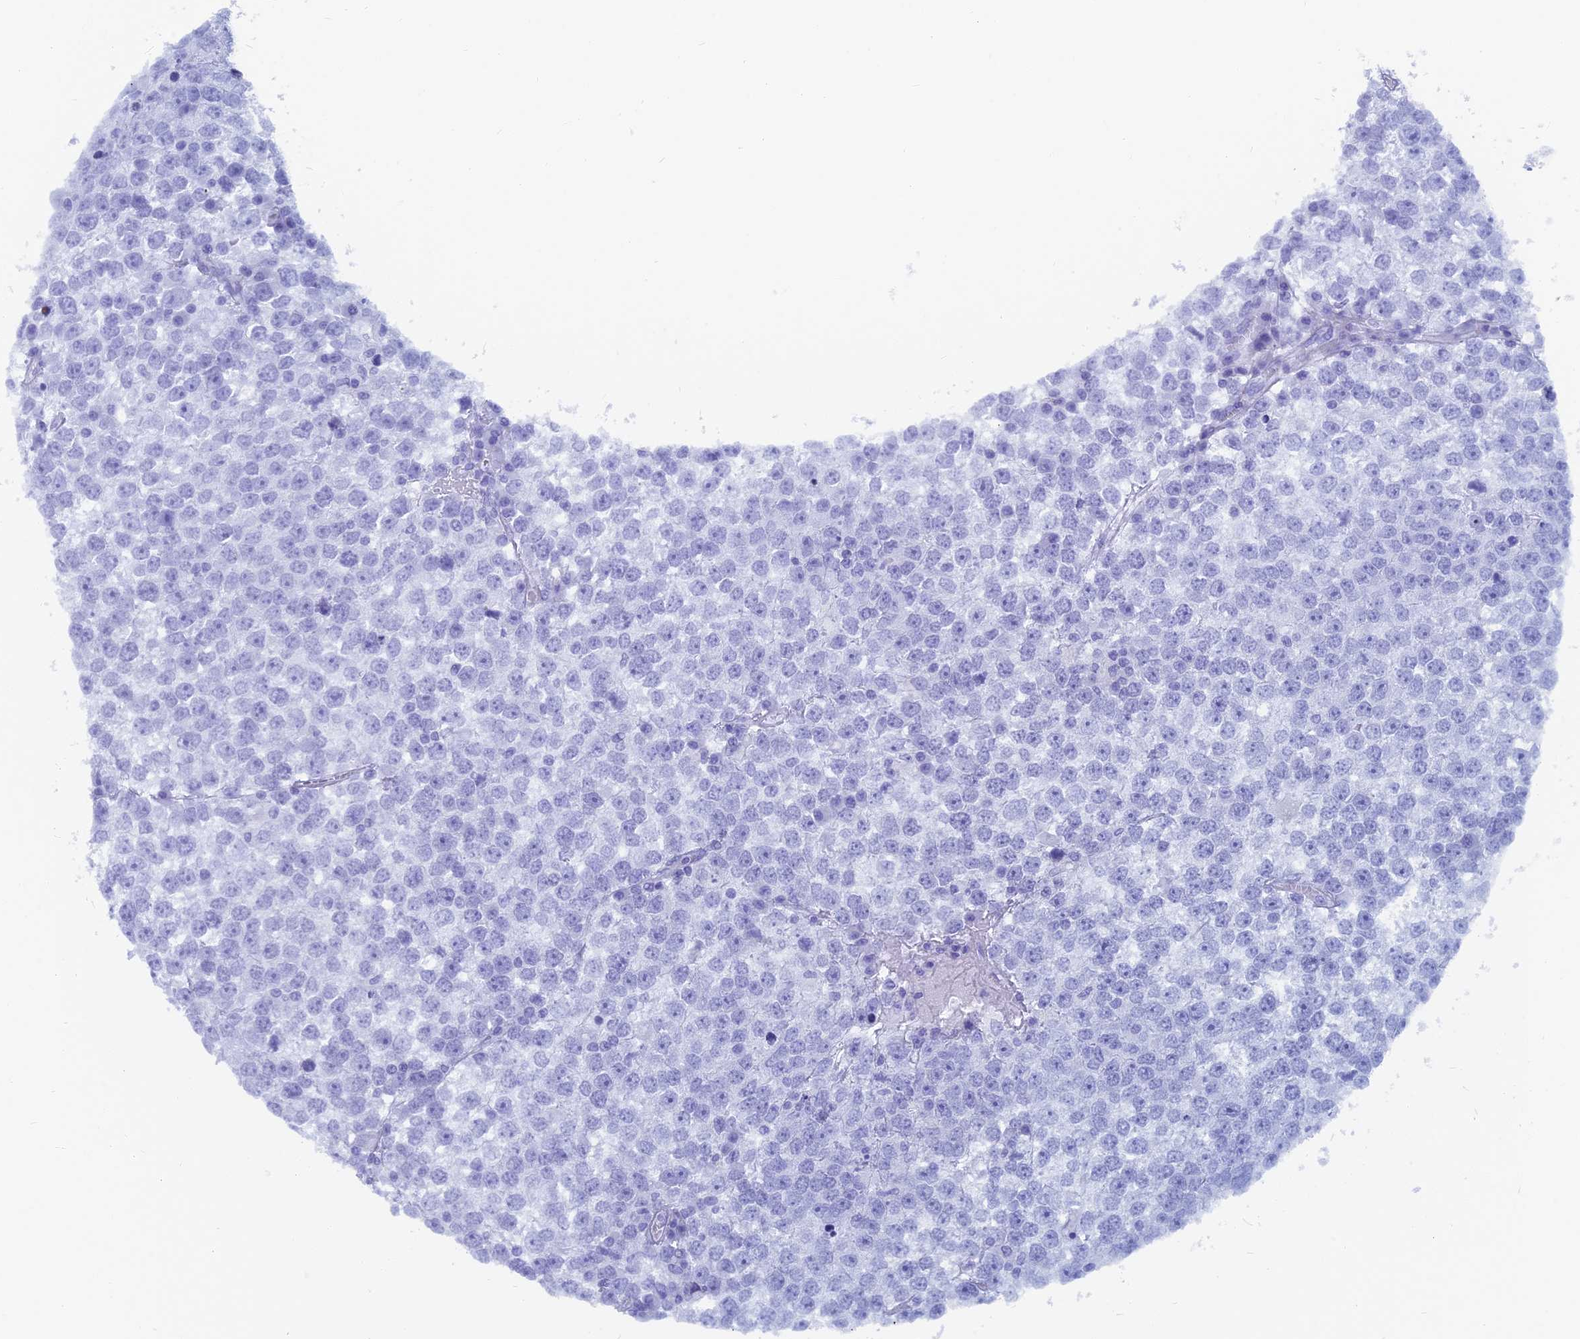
{"staining": {"intensity": "negative", "quantity": "none", "location": "none"}, "tissue": "testis cancer", "cell_type": "Tumor cells", "image_type": "cancer", "snomed": [{"axis": "morphology", "description": "Seminoma, NOS"}, {"axis": "topography", "description": "Testis"}], "caption": "Human seminoma (testis) stained for a protein using immunohistochemistry shows no positivity in tumor cells.", "gene": "CAPS", "patient": {"sex": "male", "age": 65}}